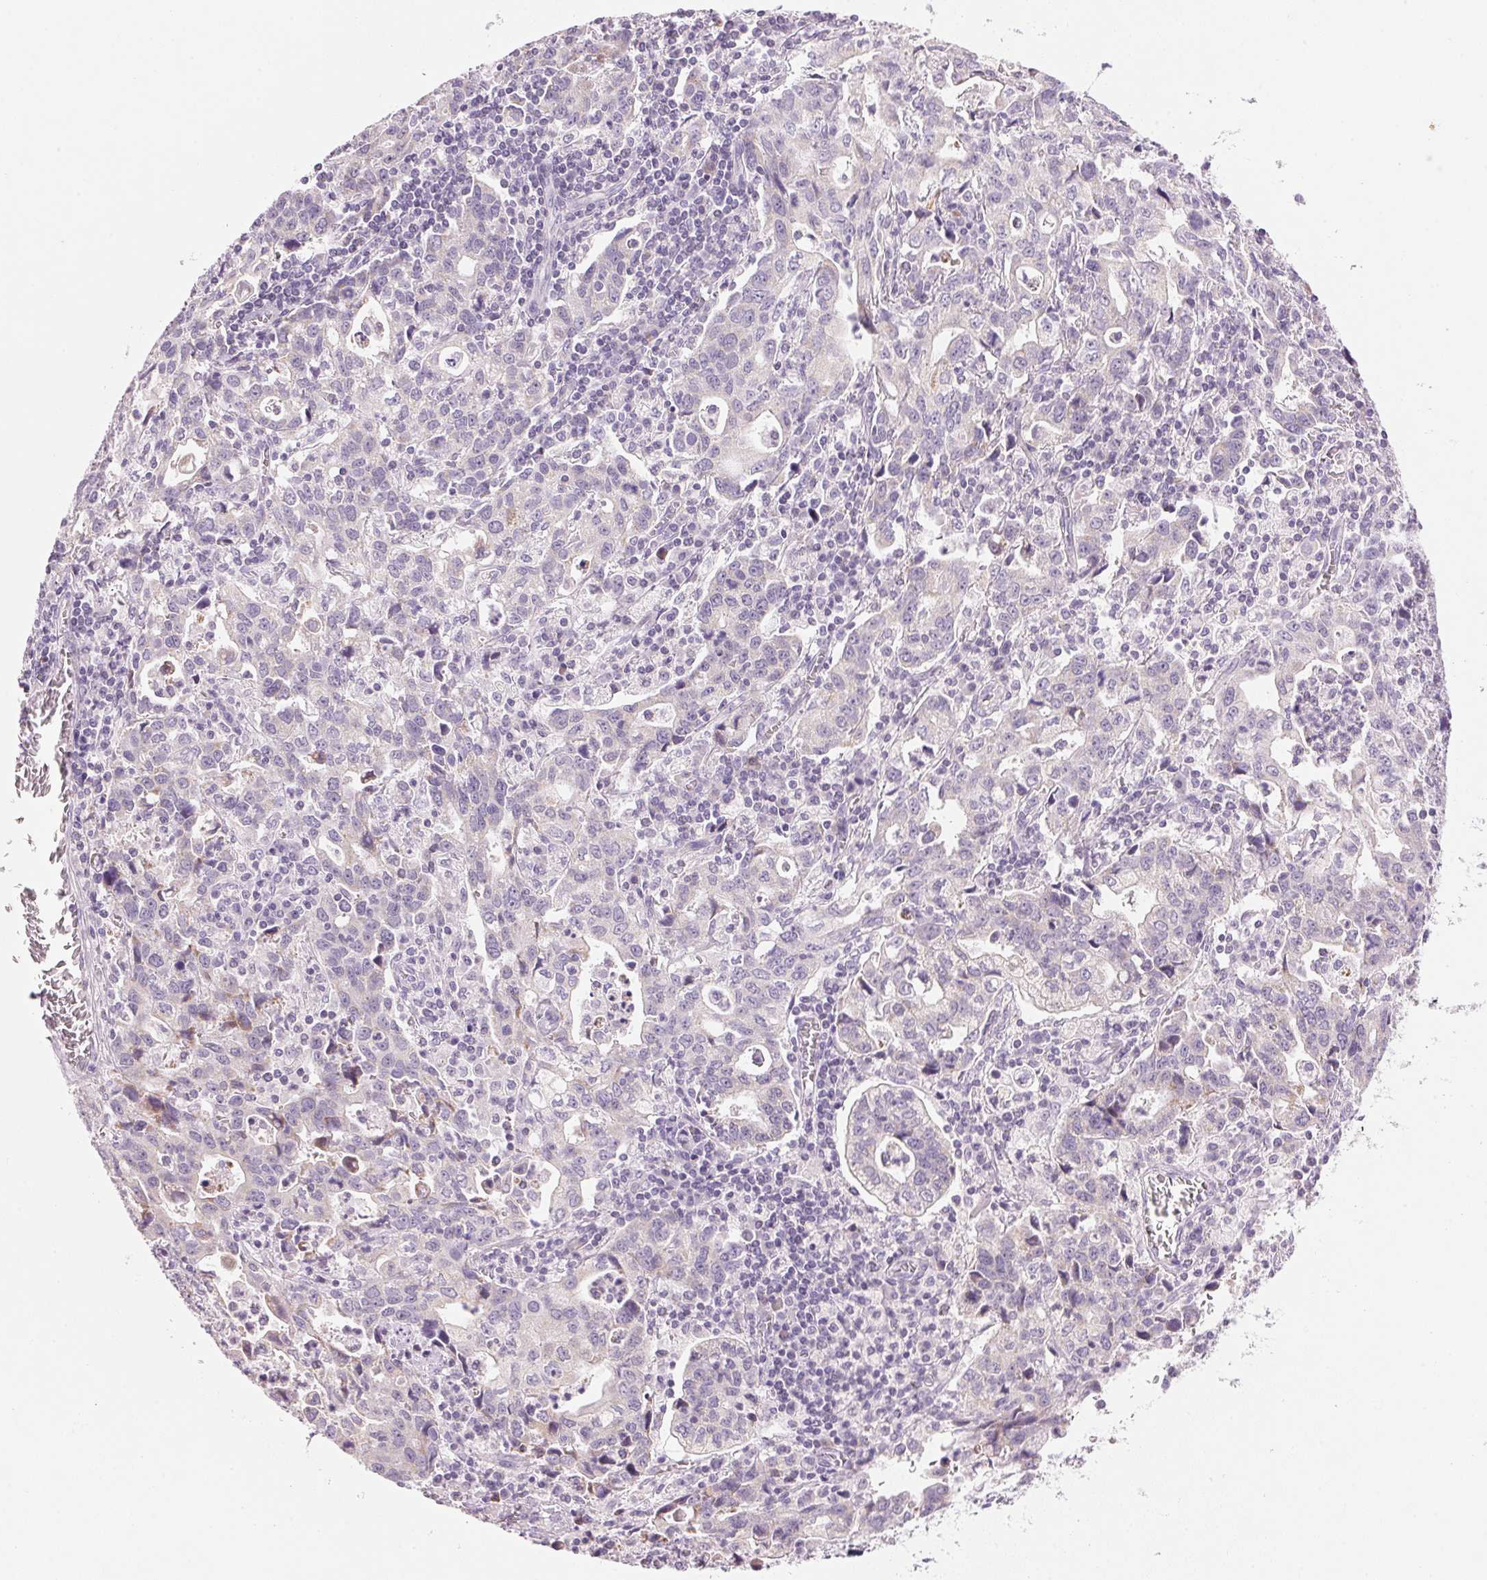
{"staining": {"intensity": "negative", "quantity": "none", "location": "none"}, "tissue": "stomach cancer", "cell_type": "Tumor cells", "image_type": "cancer", "snomed": [{"axis": "morphology", "description": "Adenocarcinoma, NOS"}, {"axis": "topography", "description": "Stomach, upper"}], "caption": "Tumor cells show no significant expression in adenocarcinoma (stomach).", "gene": "CYP11B1", "patient": {"sex": "male", "age": 85}}